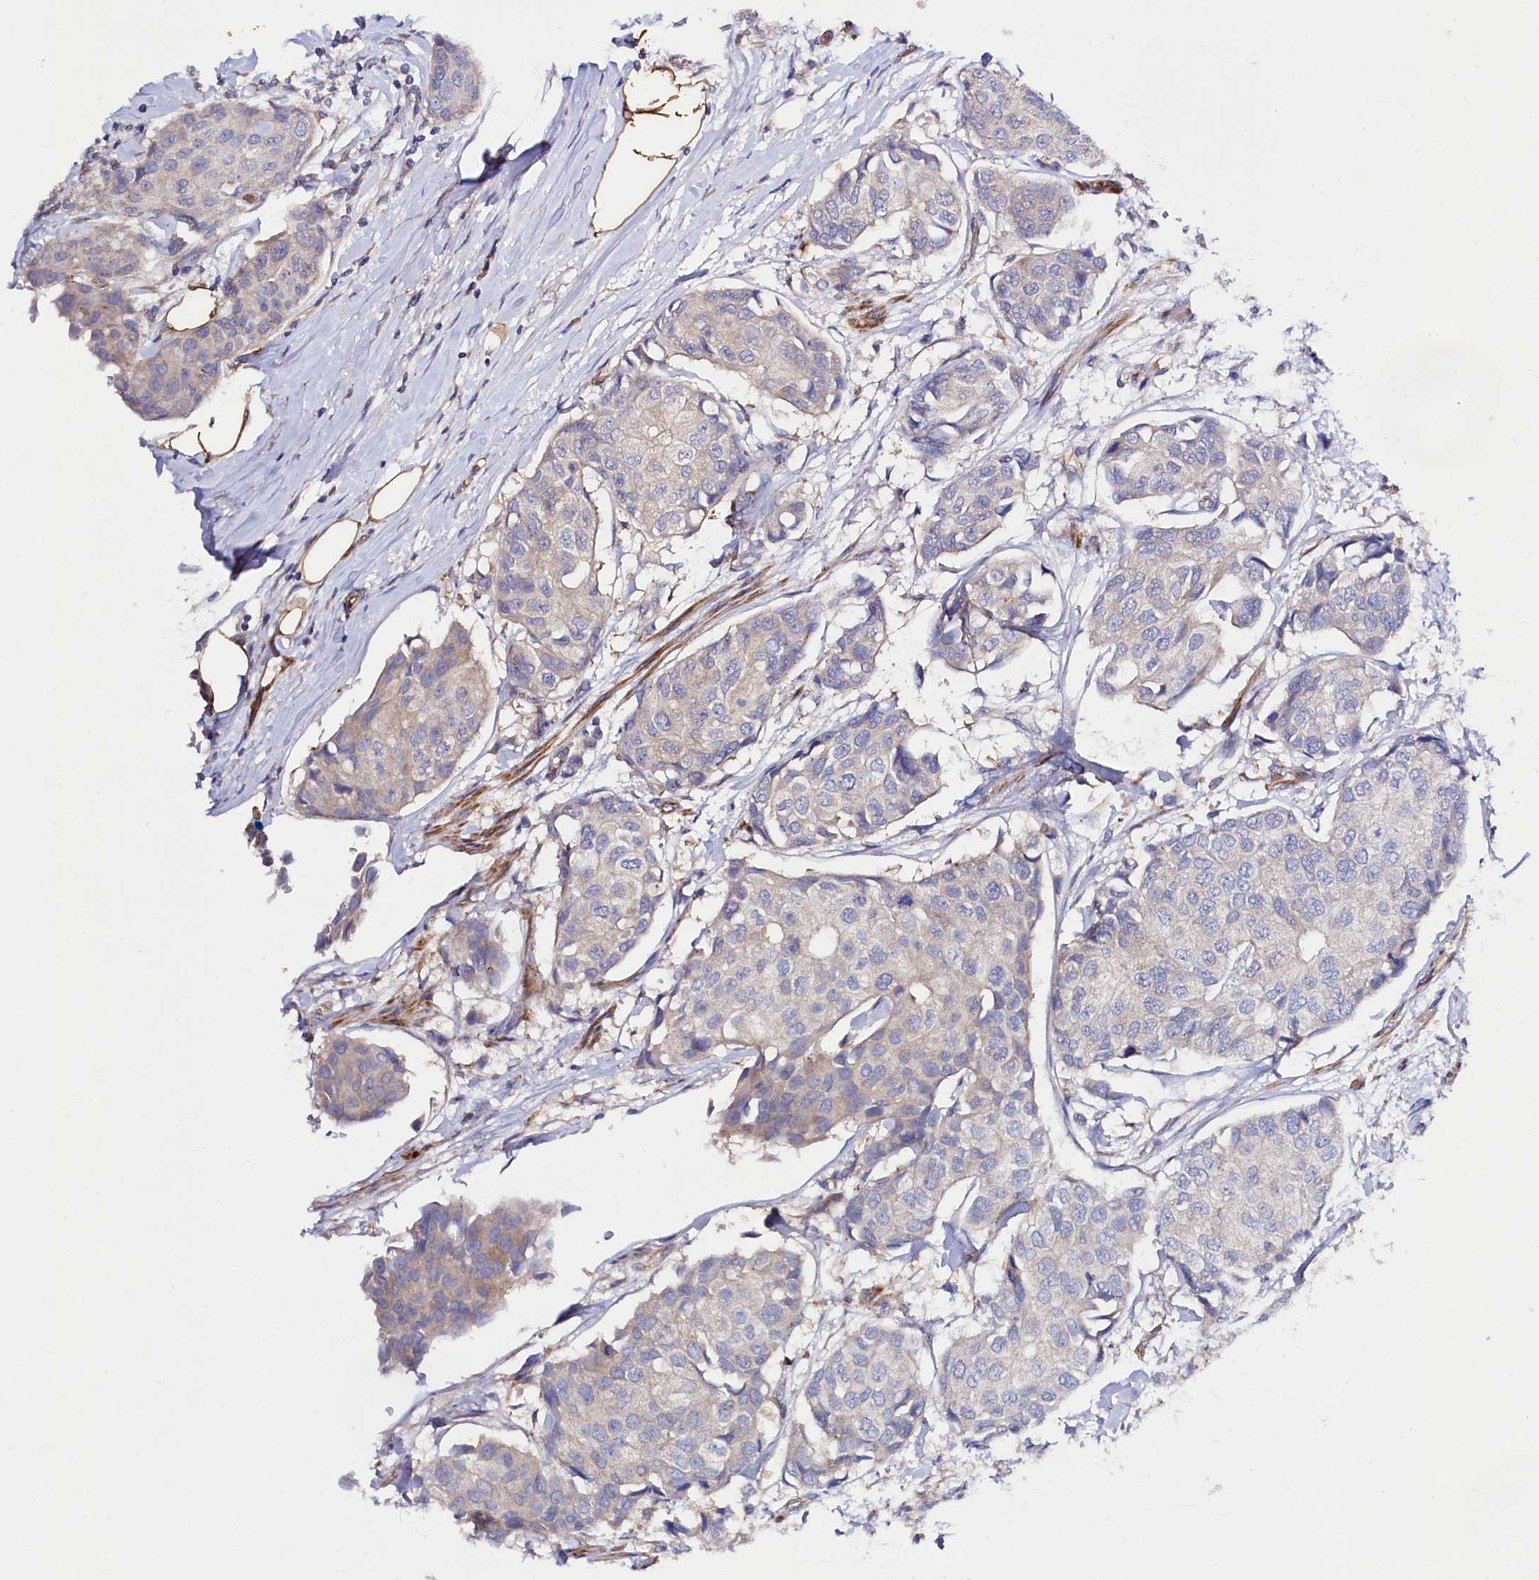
{"staining": {"intensity": "negative", "quantity": "none", "location": "none"}, "tissue": "breast cancer", "cell_type": "Tumor cells", "image_type": "cancer", "snomed": [{"axis": "morphology", "description": "Duct carcinoma"}, {"axis": "topography", "description": "Breast"}], "caption": "This is a photomicrograph of immunohistochemistry staining of breast infiltrating ductal carcinoma, which shows no staining in tumor cells.", "gene": "SLC7A1", "patient": {"sex": "female", "age": 80}}